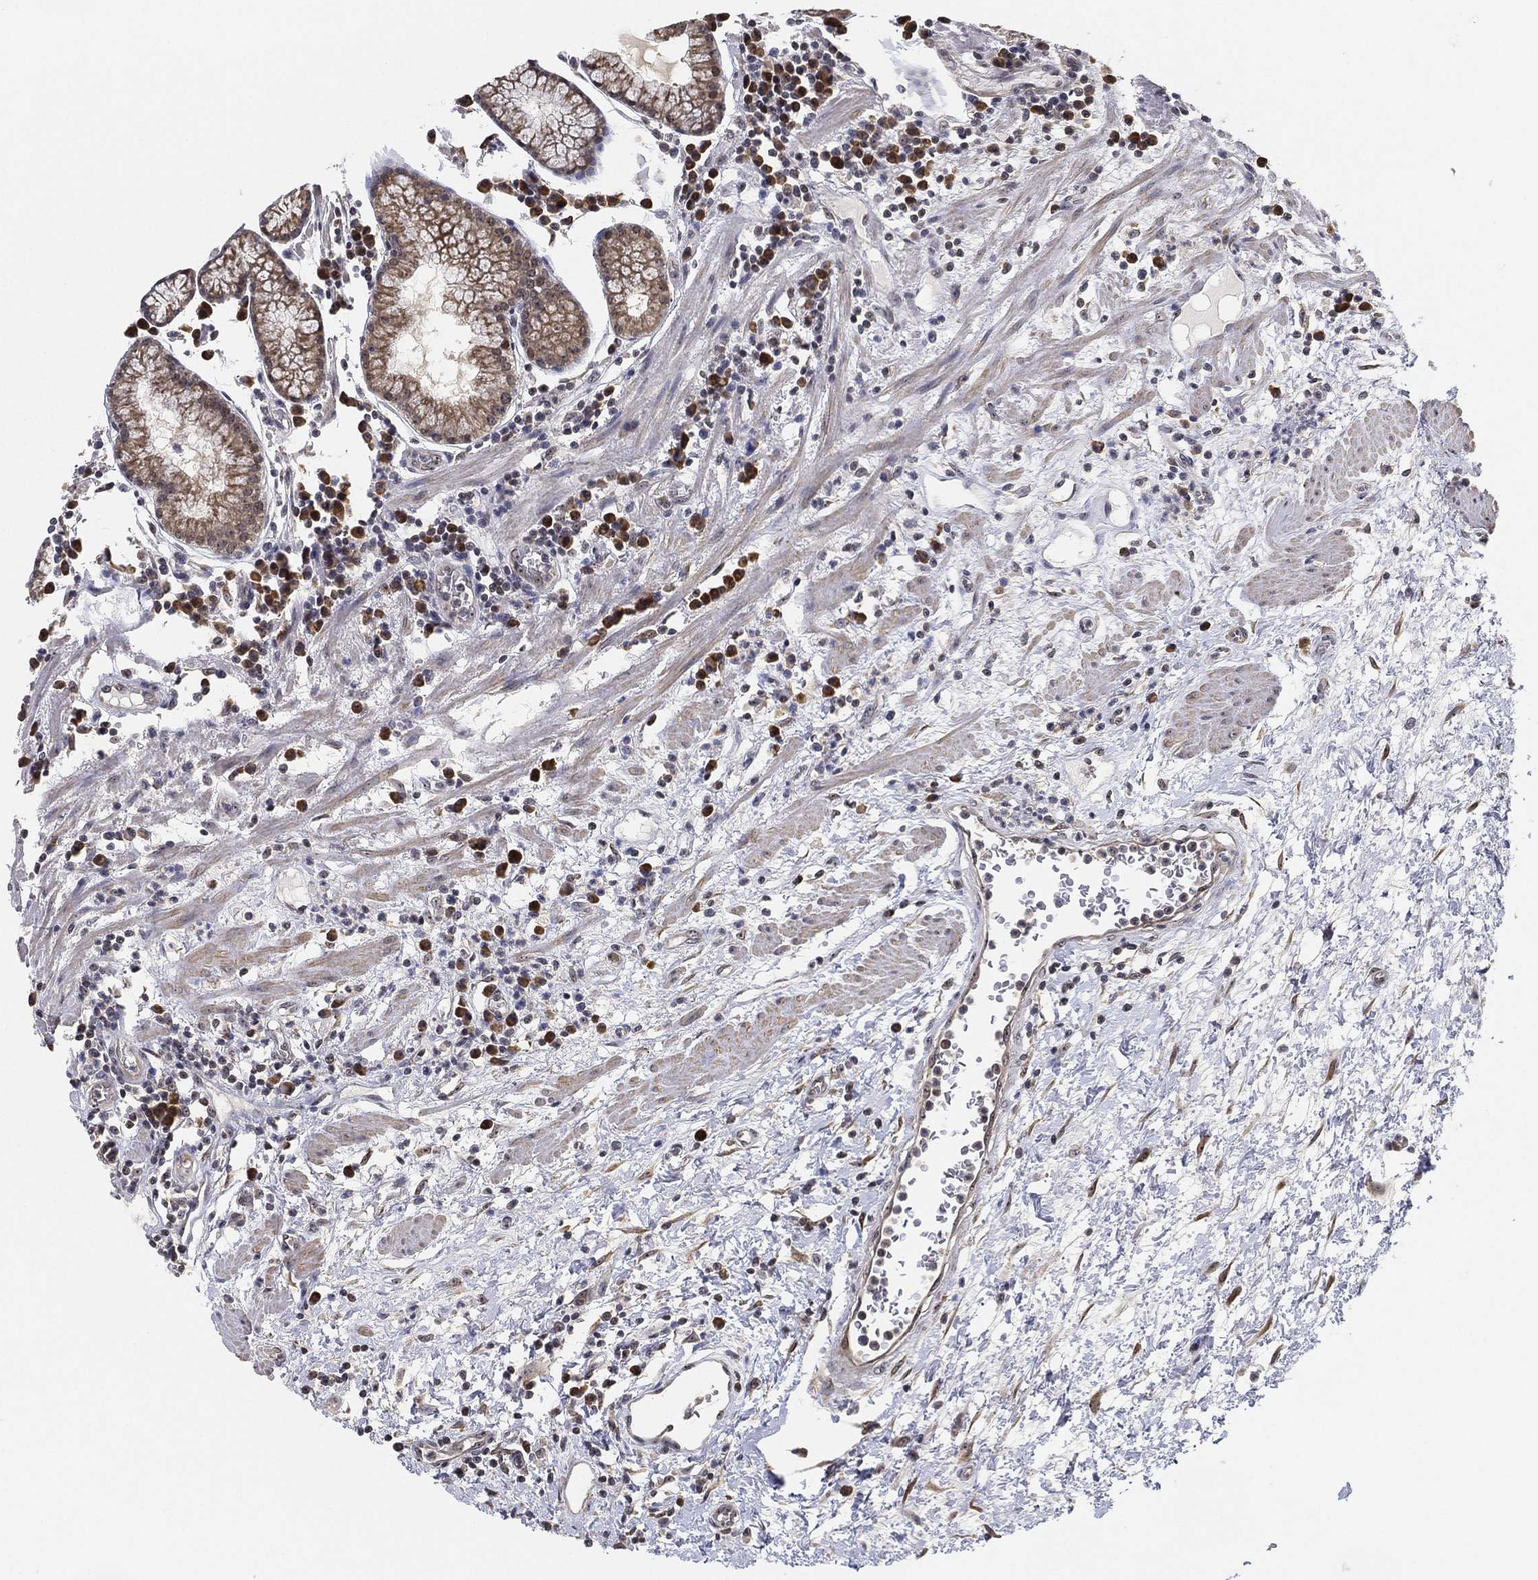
{"staining": {"intensity": "moderate", "quantity": "25%-75%", "location": "cytoplasmic/membranous,nuclear"}, "tissue": "stomach", "cell_type": "Glandular cells", "image_type": "normal", "snomed": [{"axis": "morphology", "description": "Normal tissue, NOS"}, {"axis": "morphology", "description": "Adenocarcinoma, NOS"}, {"axis": "topography", "description": "Stomach"}], "caption": "This image demonstrates immunohistochemistry (IHC) staining of unremarkable stomach, with medium moderate cytoplasmic/membranous,nuclear positivity in approximately 25%-75% of glandular cells.", "gene": "PPP1R16B", "patient": {"sex": "female", "age": 64}}